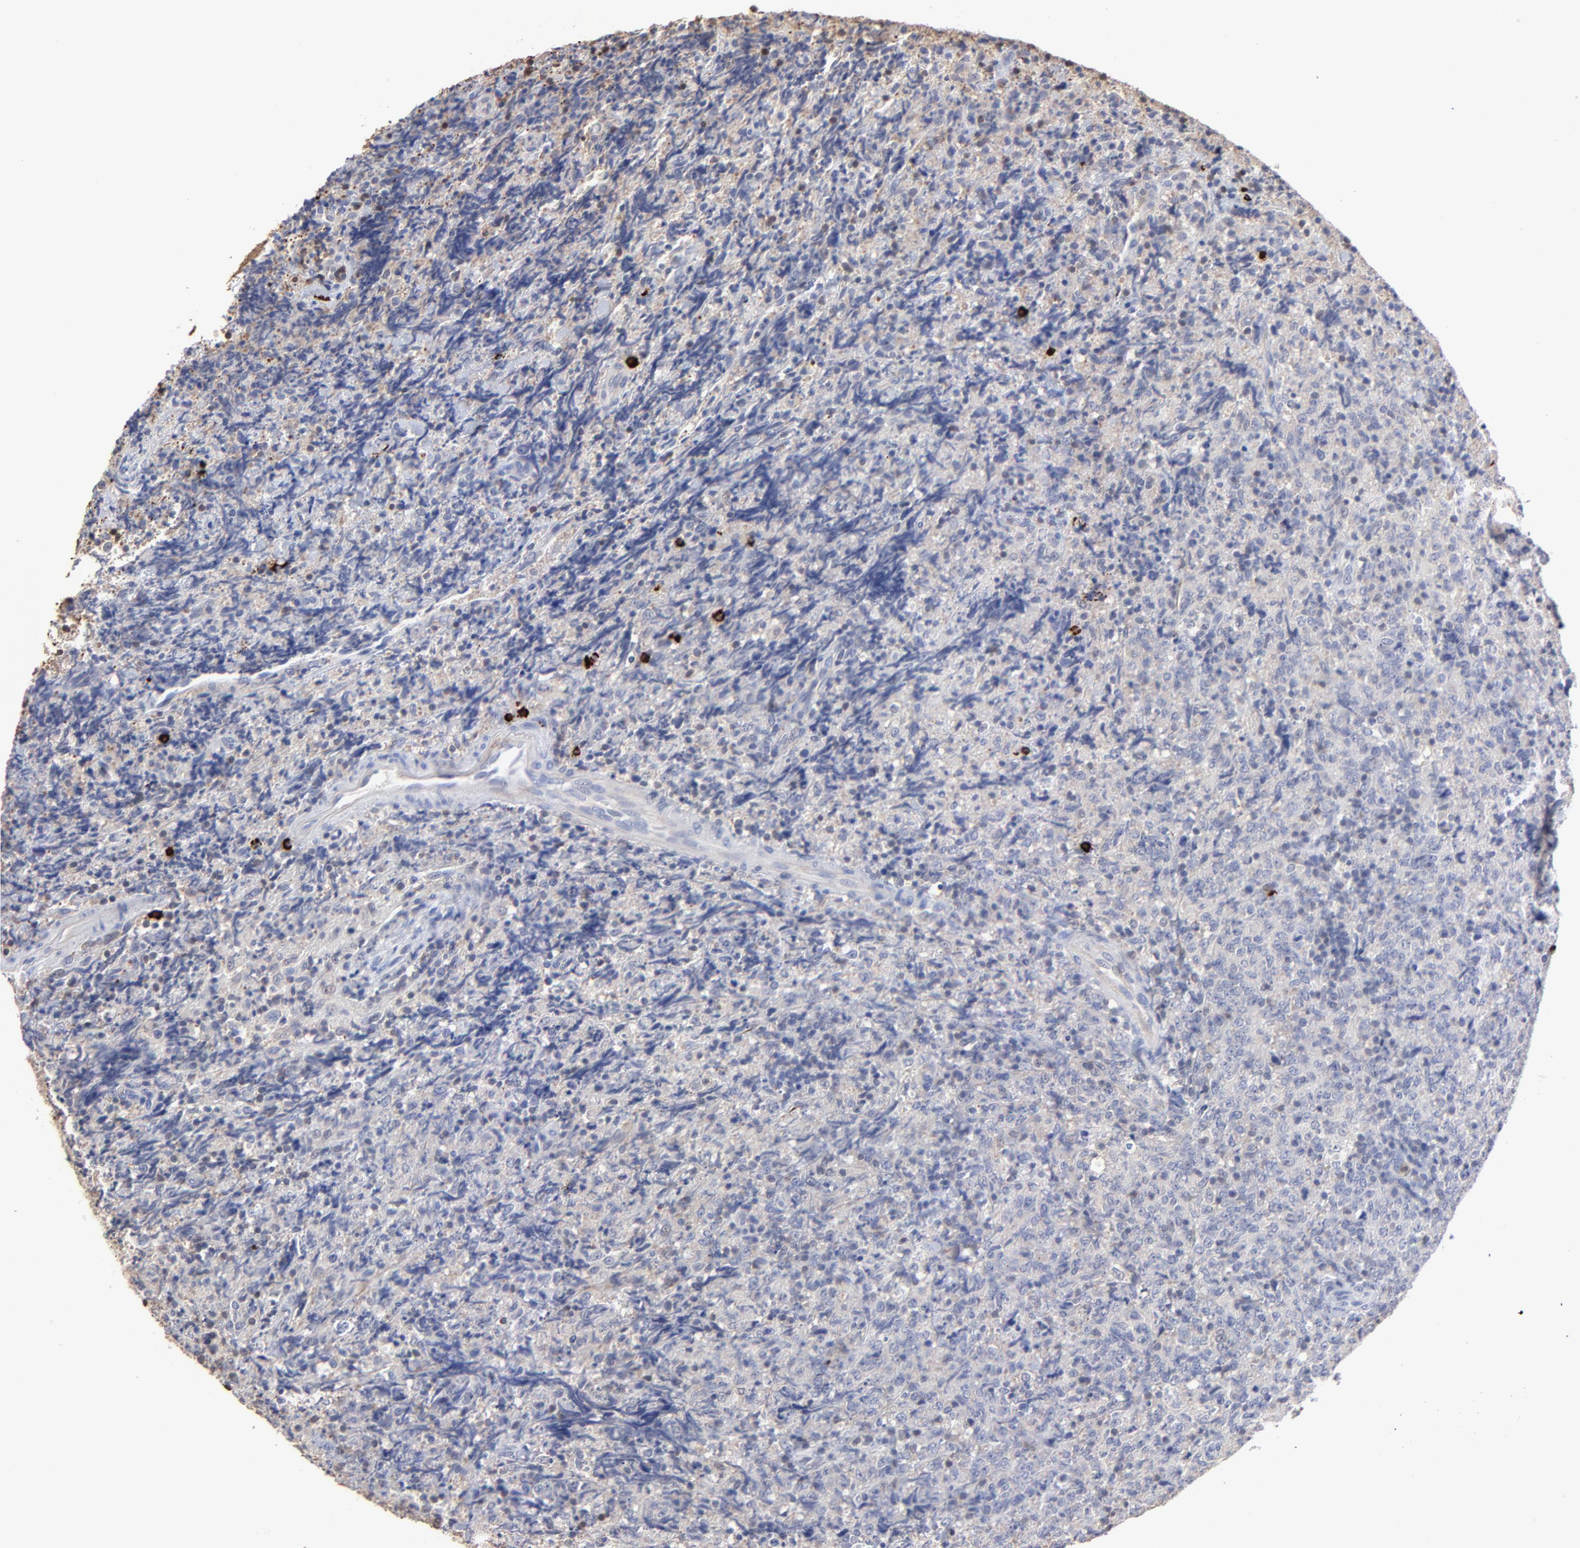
{"staining": {"intensity": "negative", "quantity": "none", "location": "none"}, "tissue": "lymphoma", "cell_type": "Tumor cells", "image_type": "cancer", "snomed": [{"axis": "morphology", "description": "Malignant lymphoma, non-Hodgkin's type, High grade"}, {"axis": "topography", "description": "Tonsil"}], "caption": "IHC of human malignant lymphoma, non-Hodgkin's type (high-grade) reveals no staining in tumor cells.", "gene": "TBXT", "patient": {"sex": "female", "age": 36}}